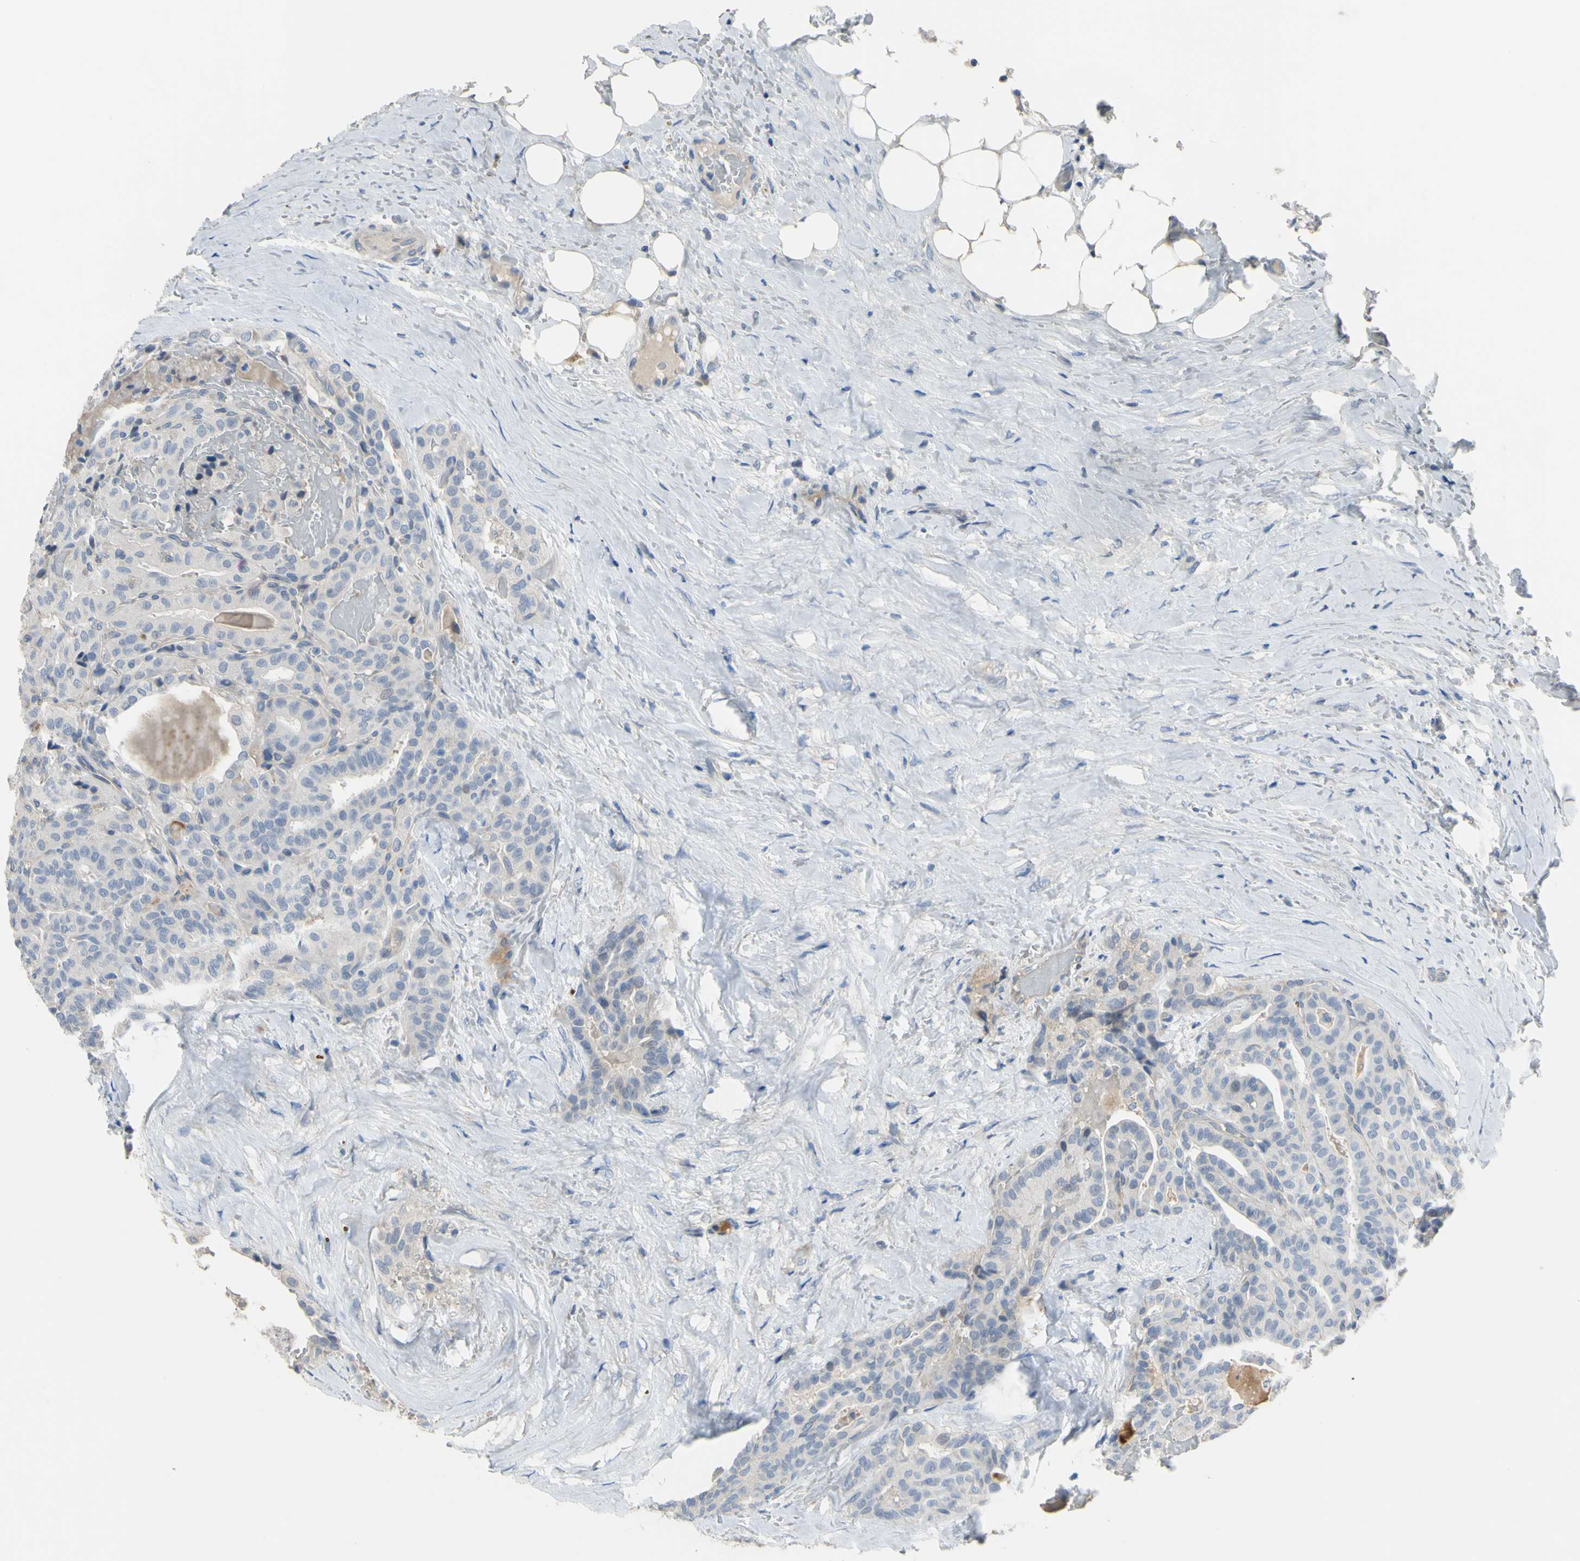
{"staining": {"intensity": "negative", "quantity": "none", "location": "none"}, "tissue": "thyroid cancer", "cell_type": "Tumor cells", "image_type": "cancer", "snomed": [{"axis": "morphology", "description": "Papillary adenocarcinoma, NOS"}, {"axis": "topography", "description": "Thyroid gland"}], "caption": "Immunohistochemistry photomicrograph of neoplastic tissue: papillary adenocarcinoma (thyroid) stained with DAB displays no significant protein positivity in tumor cells.", "gene": "LHX9", "patient": {"sex": "male", "age": 77}}